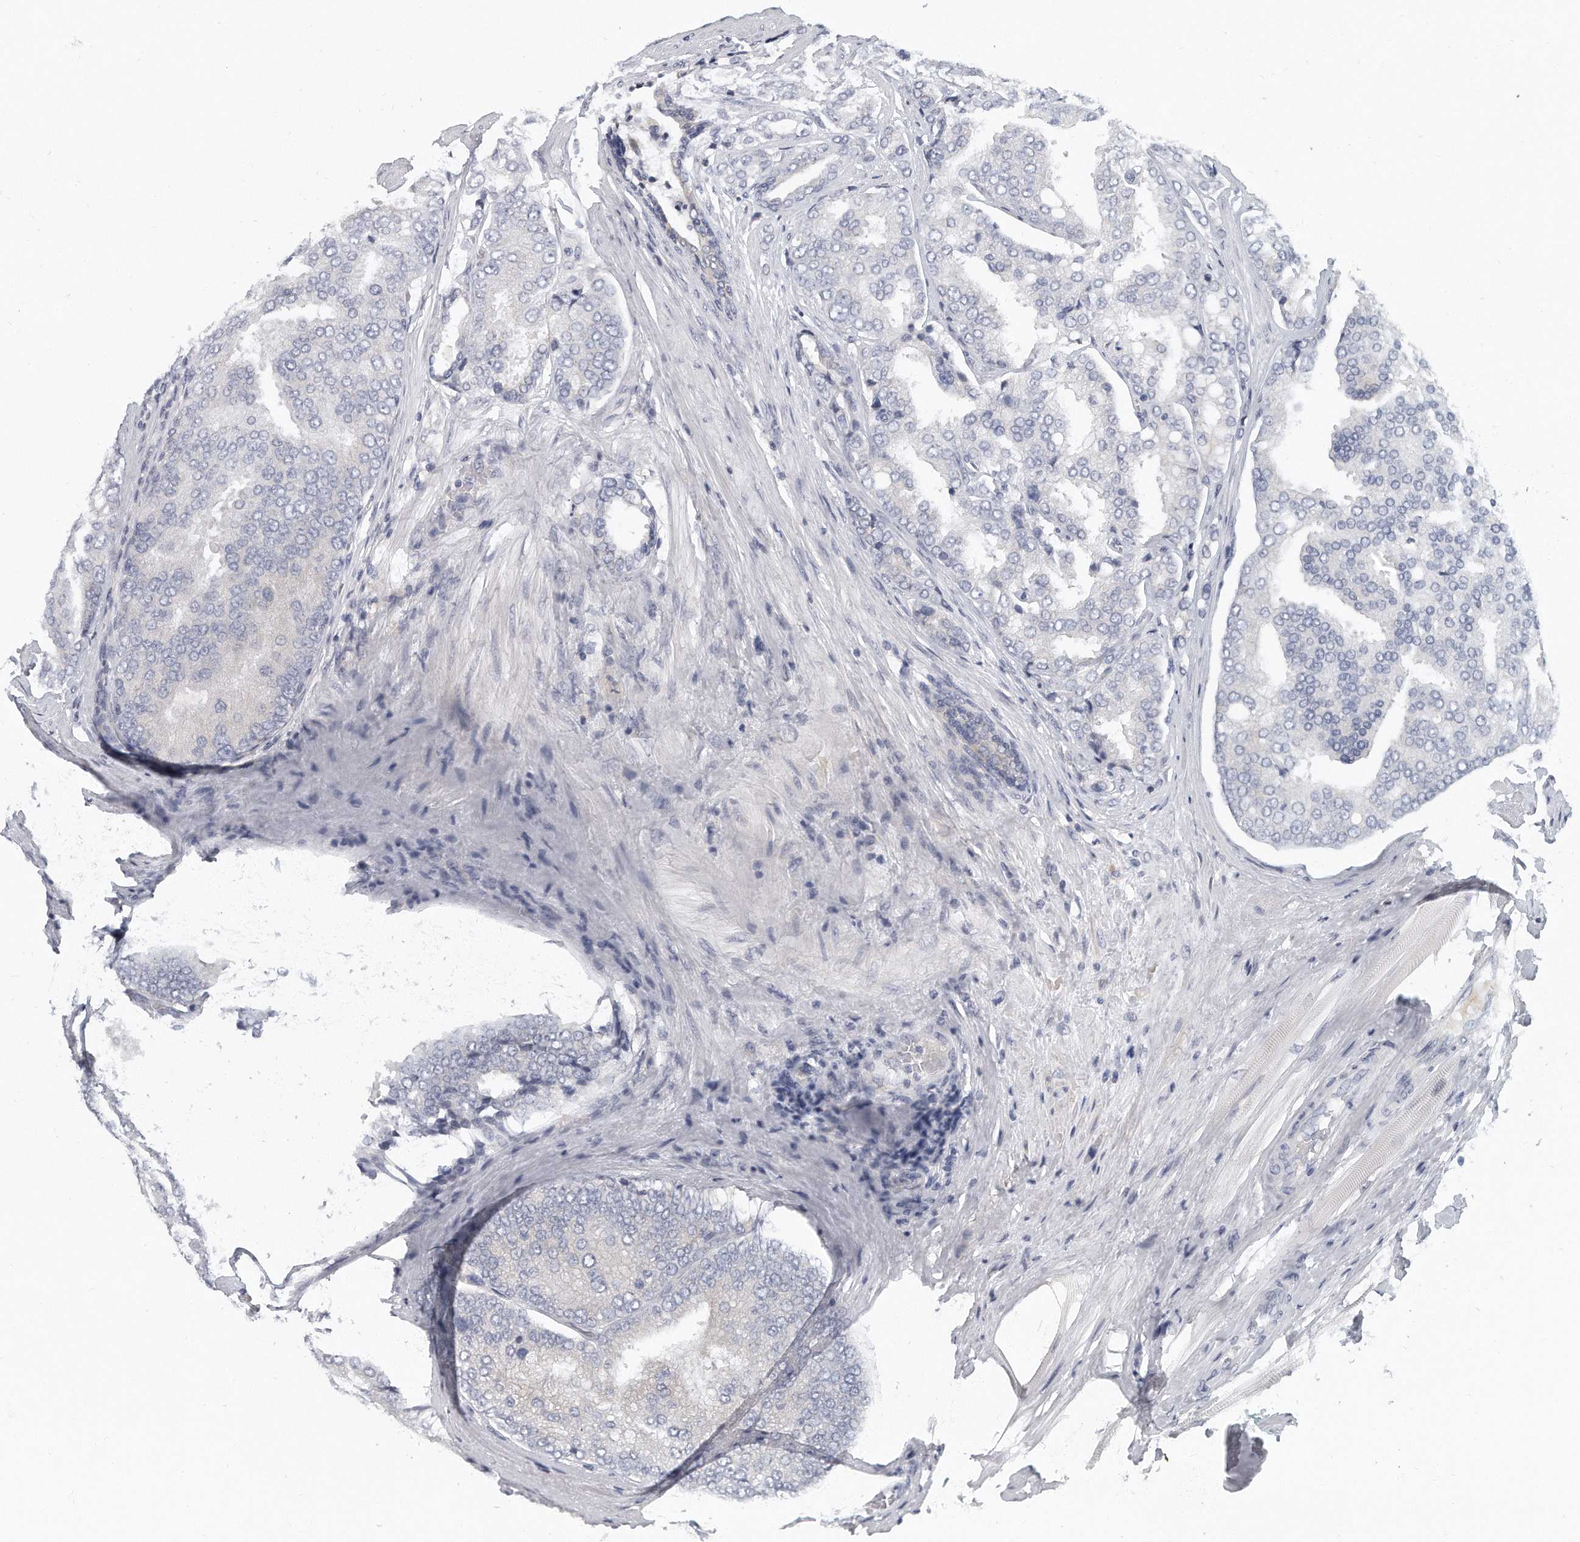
{"staining": {"intensity": "negative", "quantity": "none", "location": "none"}, "tissue": "prostate cancer", "cell_type": "Tumor cells", "image_type": "cancer", "snomed": [{"axis": "morphology", "description": "Adenocarcinoma, High grade"}, {"axis": "topography", "description": "Prostate"}], "caption": "Immunohistochemistry (IHC) micrograph of high-grade adenocarcinoma (prostate) stained for a protein (brown), which reveals no staining in tumor cells.", "gene": "PLEKHA6", "patient": {"sex": "male", "age": 50}}